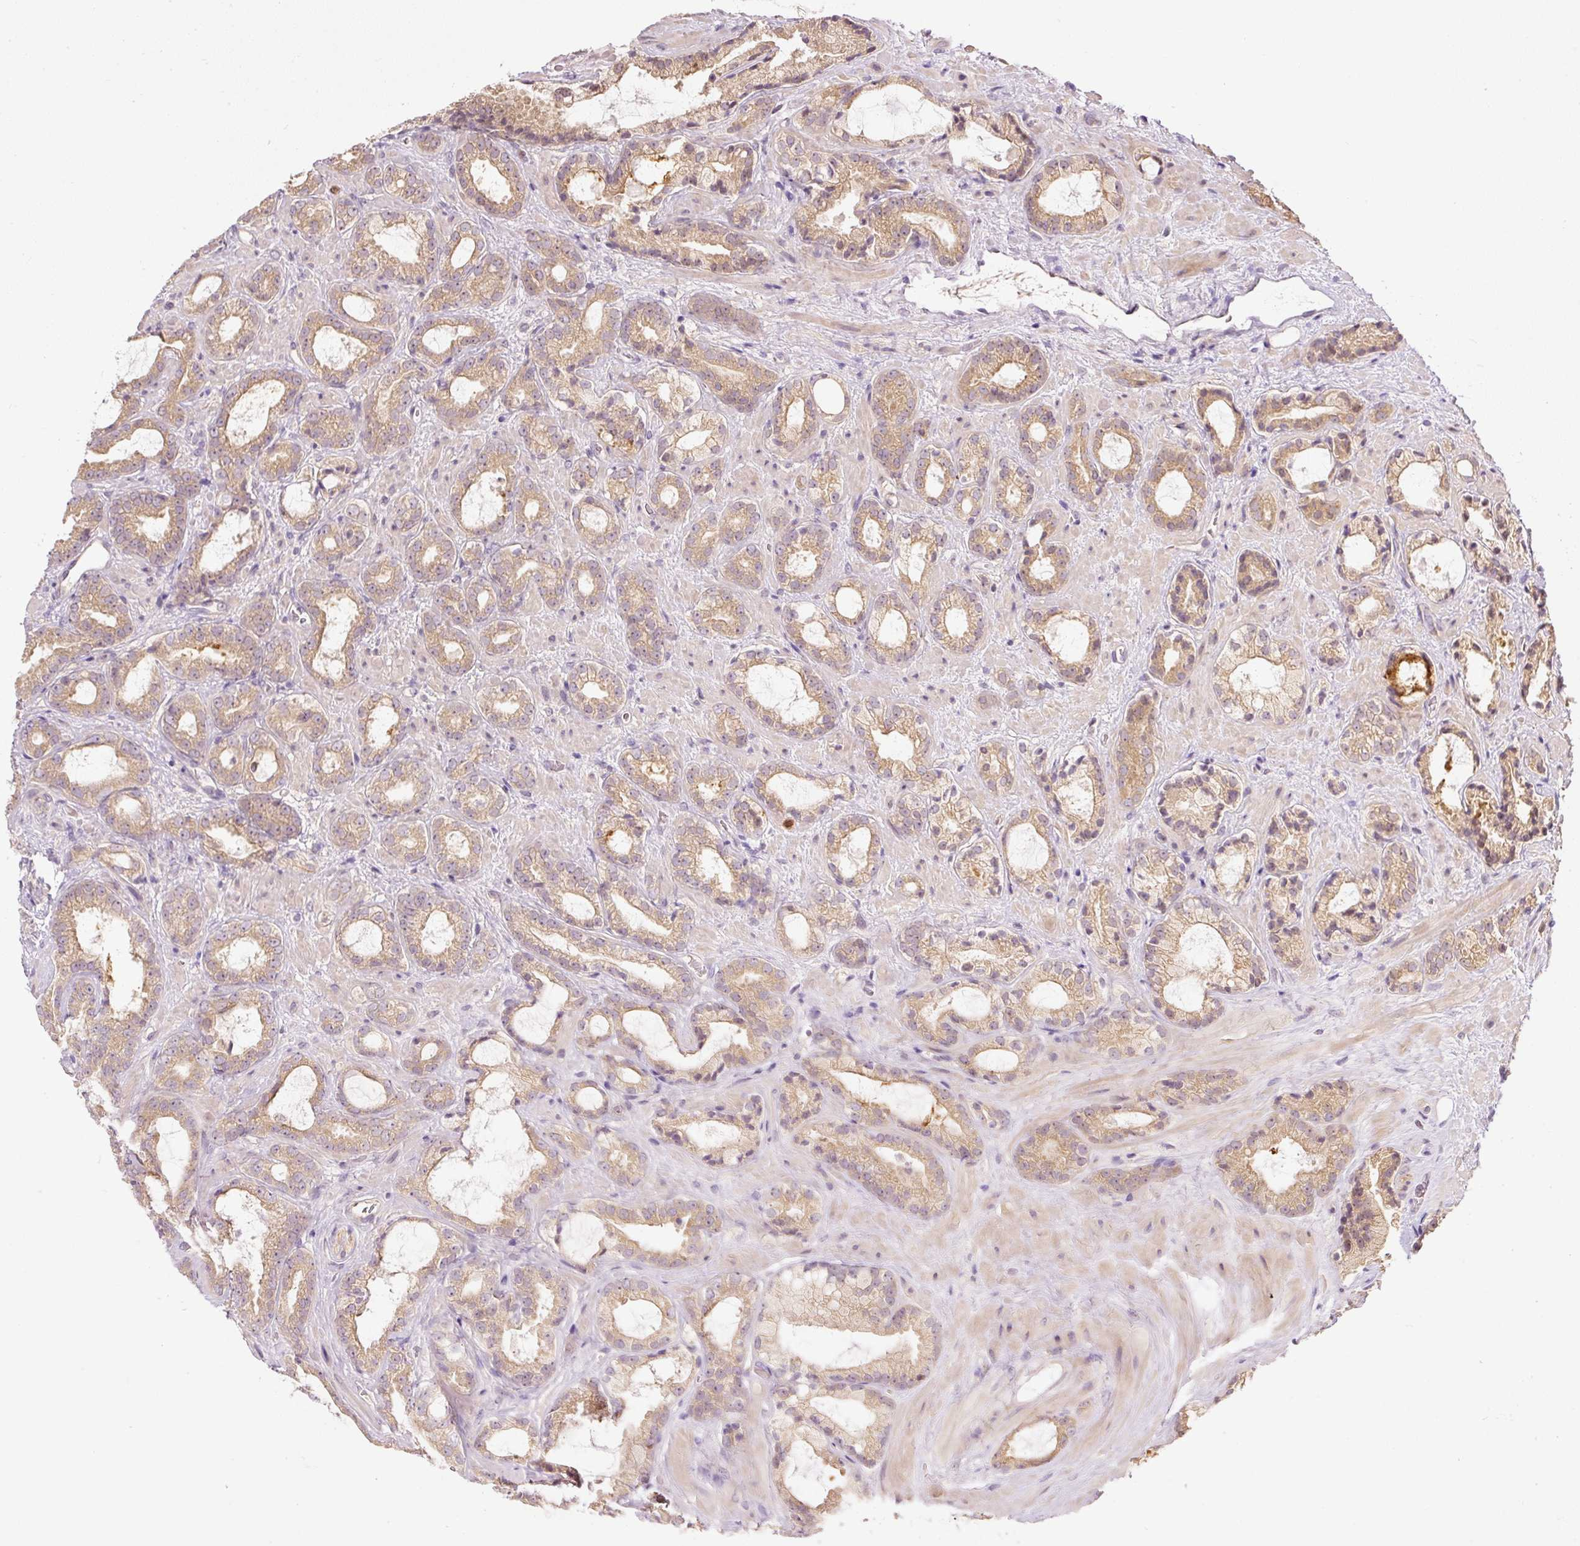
{"staining": {"intensity": "moderate", "quantity": ">75%", "location": "cytoplasmic/membranous"}, "tissue": "prostate cancer", "cell_type": "Tumor cells", "image_type": "cancer", "snomed": [{"axis": "morphology", "description": "Adenocarcinoma, Low grade"}, {"axis": "topography", "description": "Prostate"}], "caption": "An immunohistochemistry (IHC) micrograph of neoplastic tissue is shown. Protein staining in brown shows moderate cytoplasmic/membranous positivity in prostate cancer (low-grade adenocarcinoma) within tumor cells.", "gene": "CTTNBP2", "patient": {"sex": "male", "age": 62}}